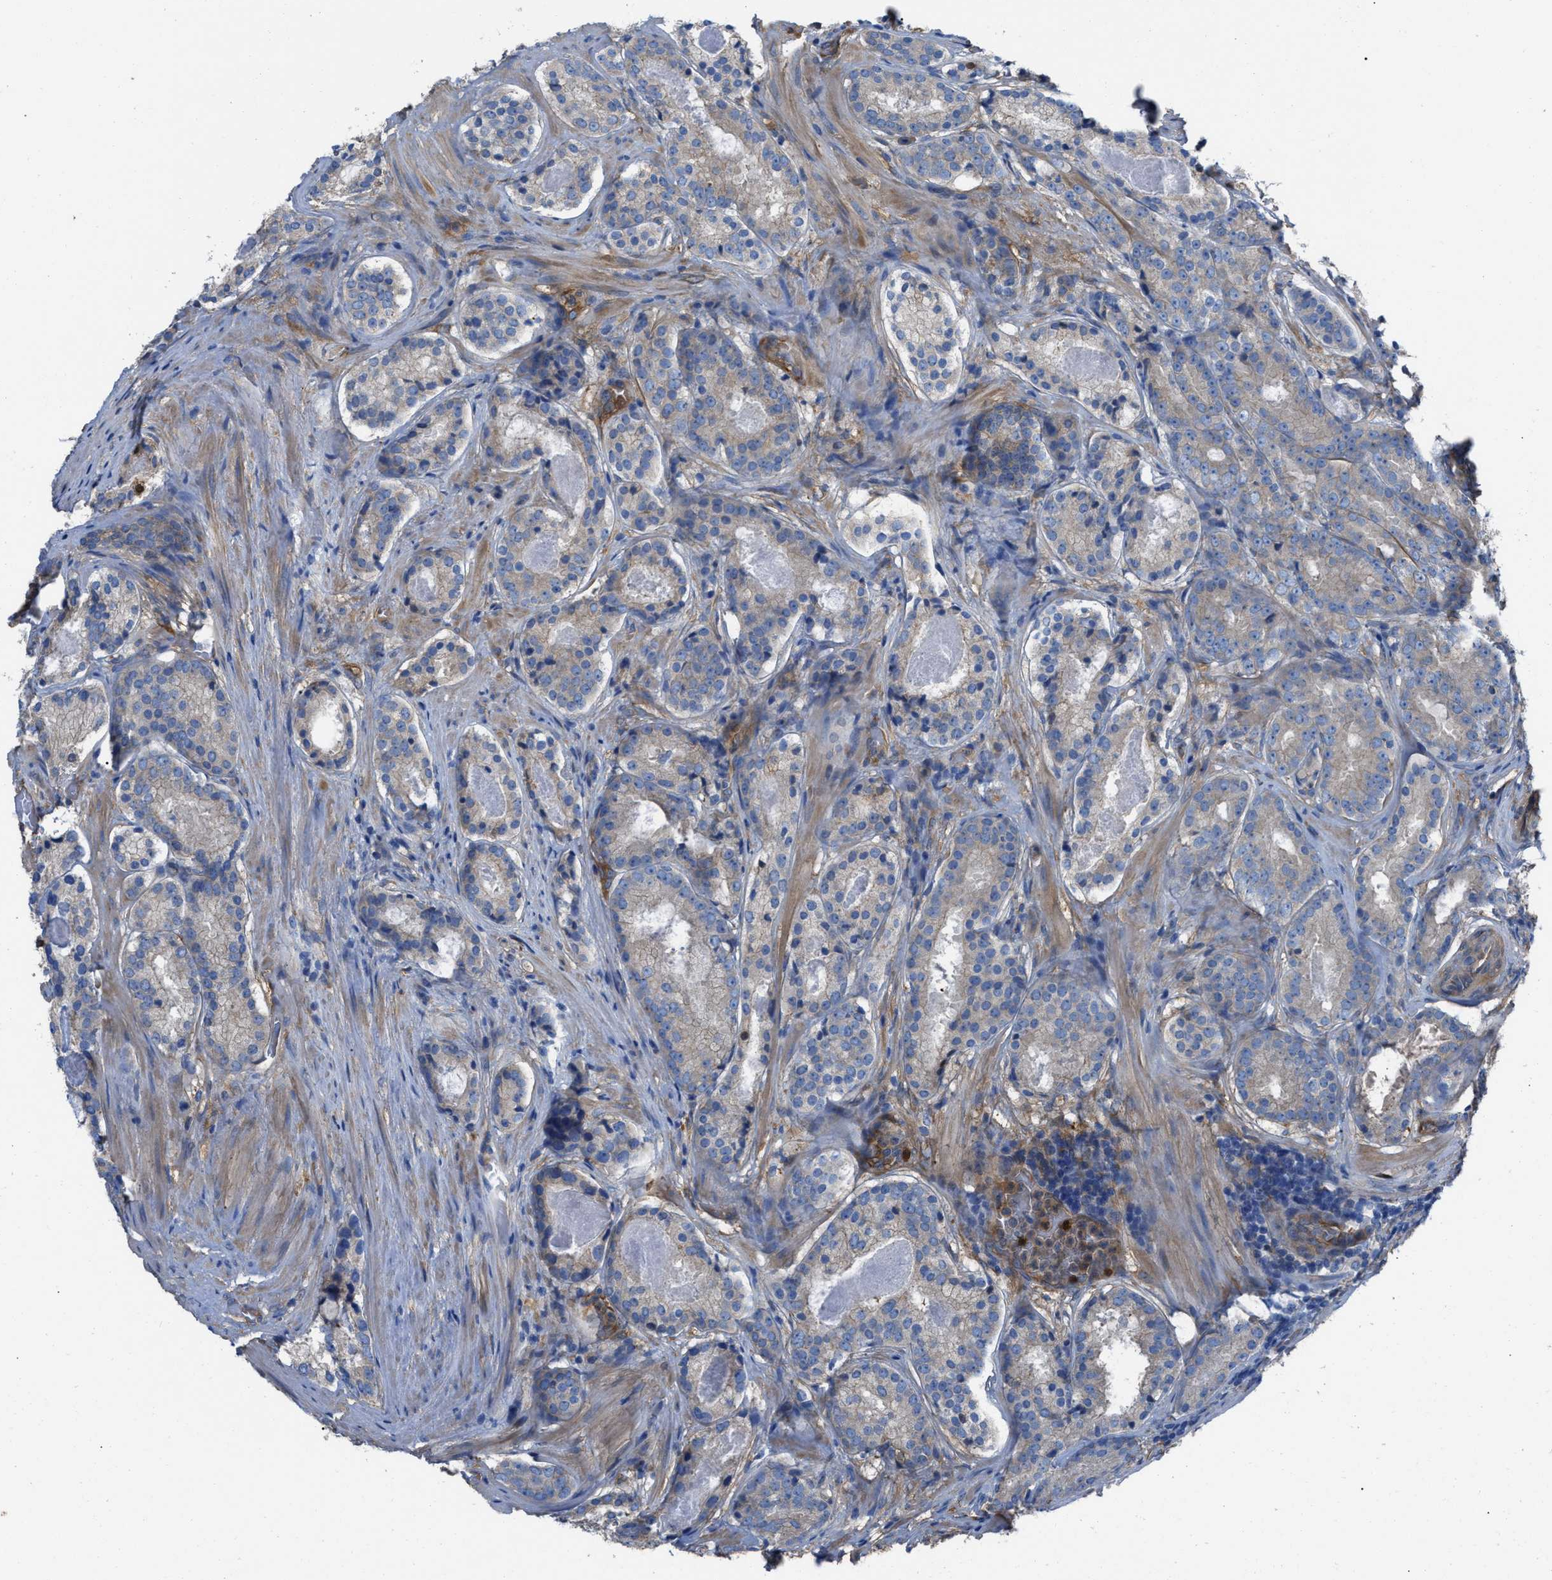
{"staining": {"intensity": "weak", "quantity": "<25%", "location": "cytoplasmic/membranous"}, "tissue": "prostate cancer", "cell_type": "Tumor cells", "image_type": "cancer", "snomed": [{"axis": "morphology", "description": "Adenocarcinoma, Low grade"}, {"axis": "topography", "description": "Prostate"}], "caption": "Protein analysis of prostate cancer (low-grade adenocarcinoma) shows no significant staining in tumor cells. The staining was performed using DAB (3,3'-diaminobenzidine) to visualize the protein expression in brown, while the nuclei were stained in blue with hematoxylin (Magnification: 20x).", "gene": "TRIOBP", "patient": {"sex": "male", "age": 69}}